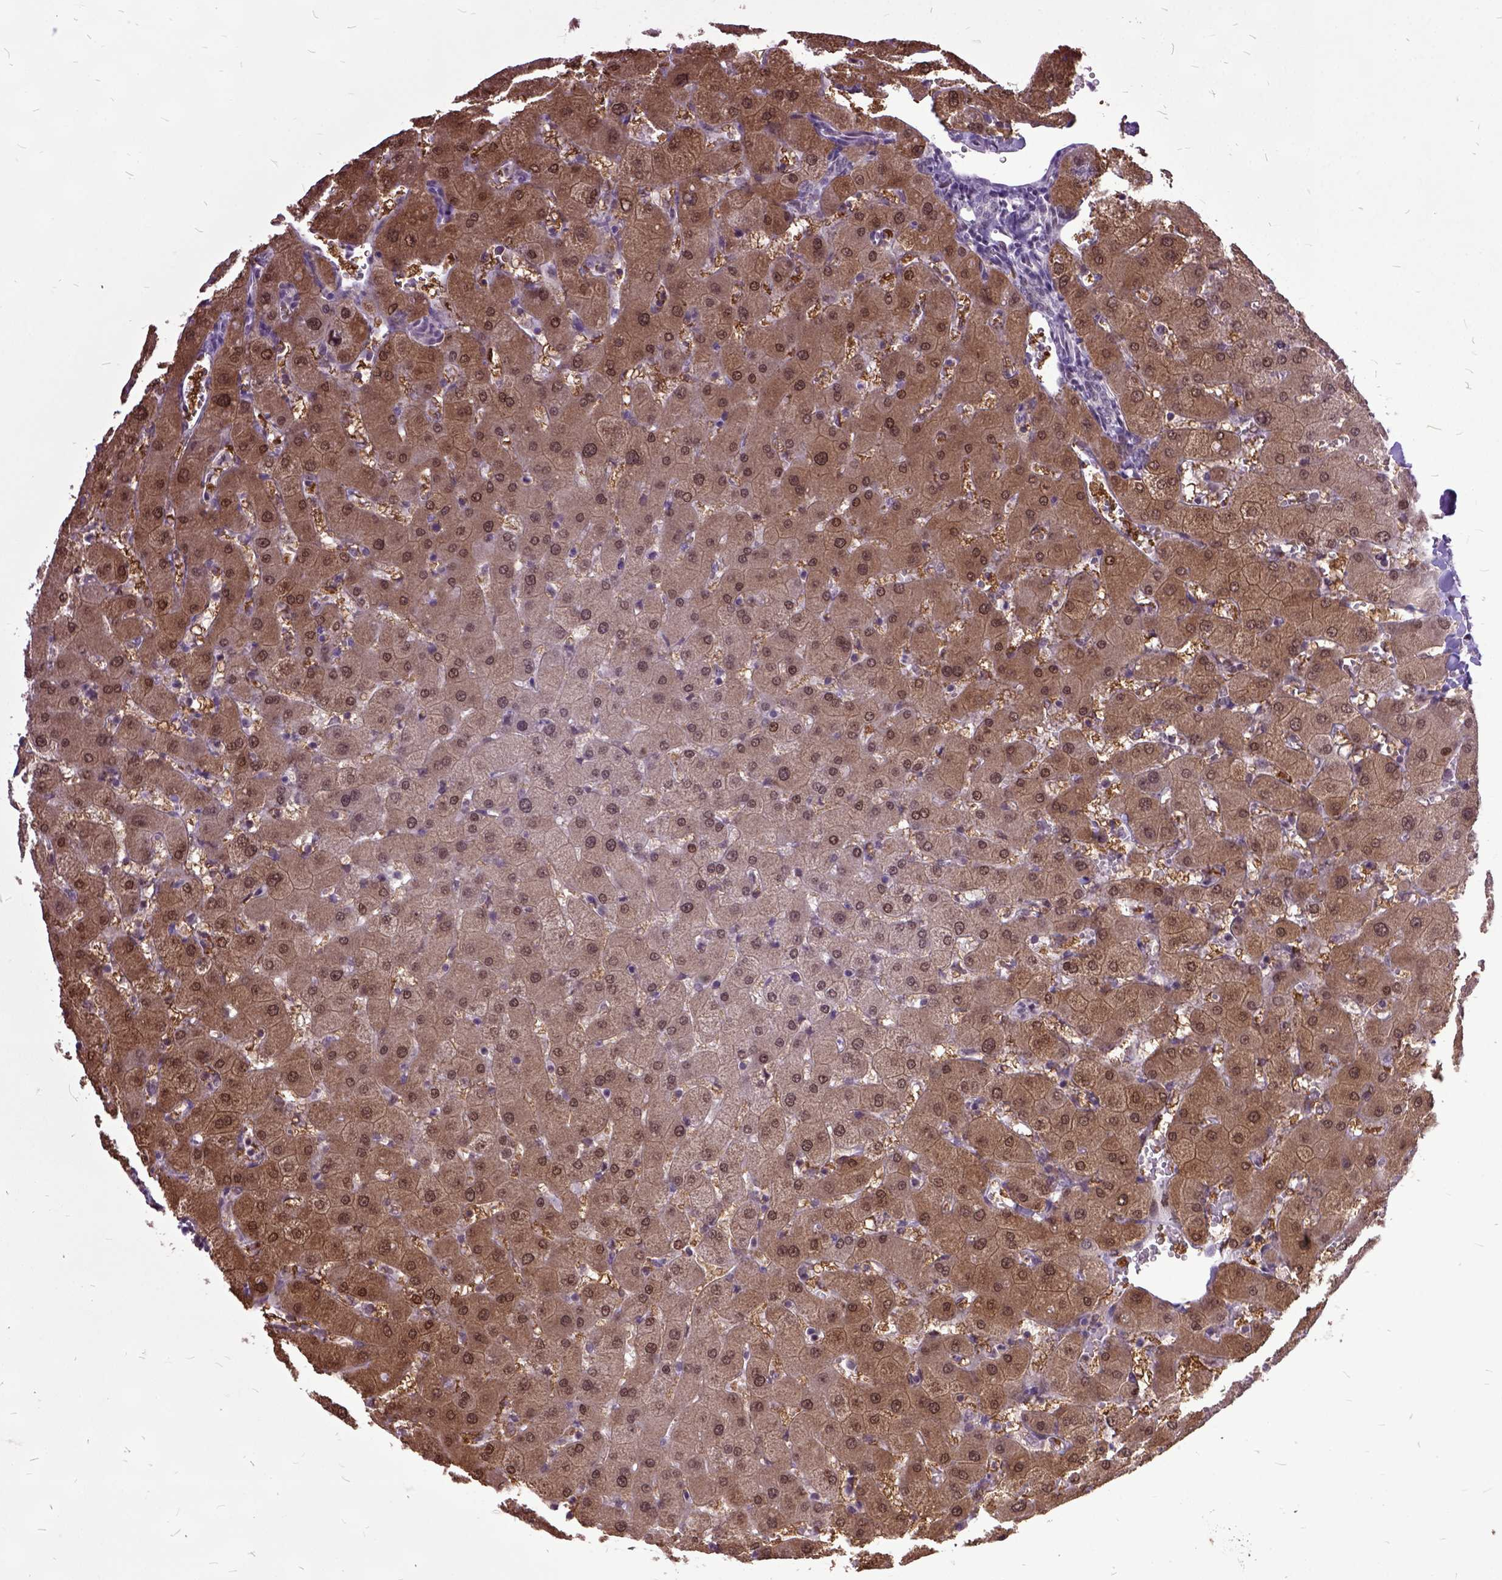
{"staining": {"intensity": "negative", "quantity": "none", "location": "none"}, "tissue": "liver", "cell_type": "Cholangiocytes", "image_type": "normal", "snomed": [{"axis": "morphology", "description": "Normal tissue, NOS"}, {"axis": "topography", "description": "Liver"}], "caption": "Liver stained for a protein using immunohistochemistry reveals no staining cholangiocytes.", "gene": "ORC5", "patient": {"sex": "female", "age": 63}}